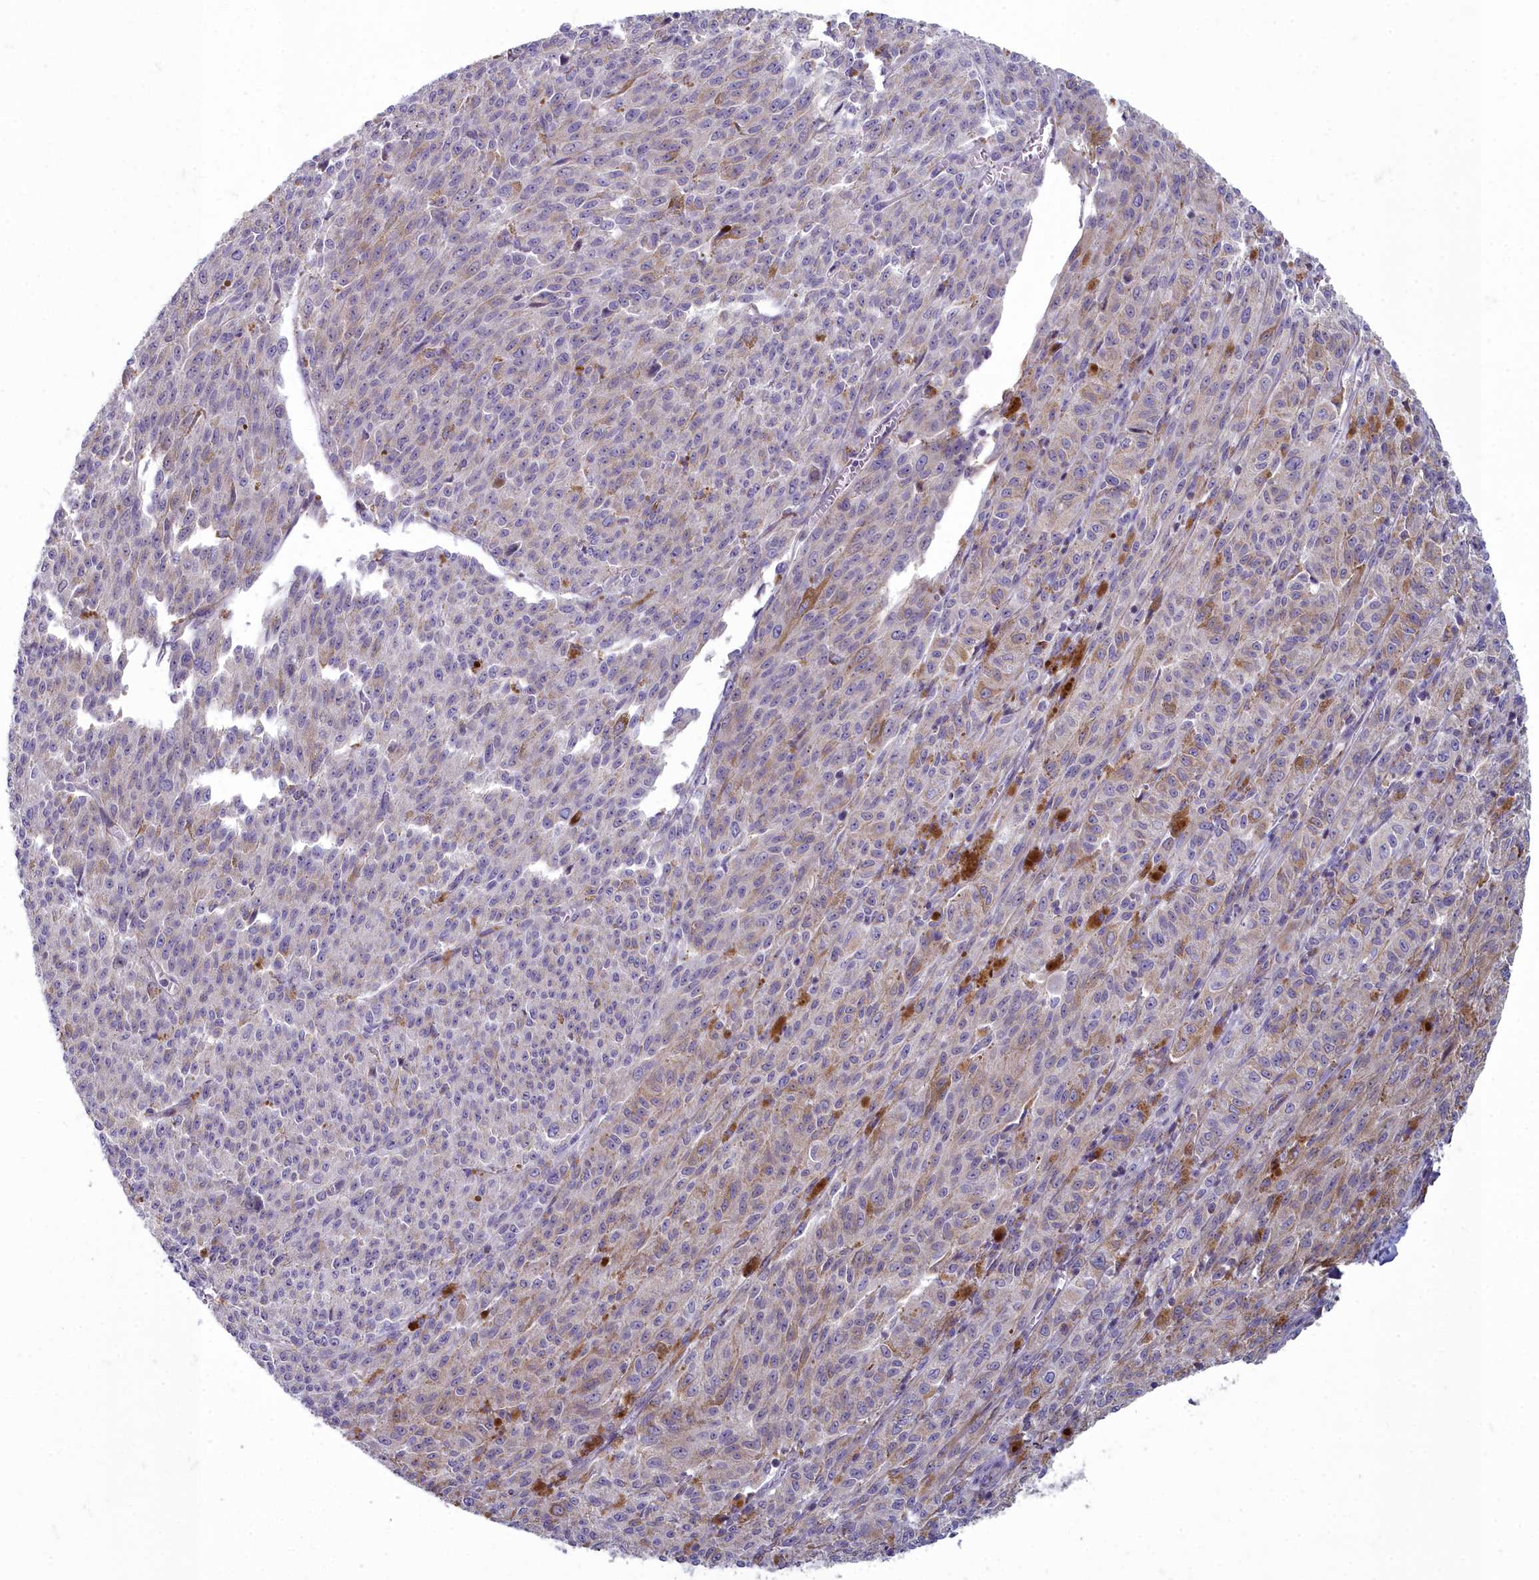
{"staining": {"intensity": "weak", "quantity": "<25%", "location": "cytoplasmic/membranous"}, "tissue": "melanoma", "cell_type": "Tumor cells", "image_type": "cancer", "snomed": [{"axis": "morphology", "description": "Malignant melanoma, NOS"}, {"axis": "topography", "description": "Skin"}], "caption": "Human malignant melanoma stained for a protein using immunohistochemistry displays no positivity in tumor cells.", "gene": "INSYN2A", "patient": {"sex": "female", "age": 52}}